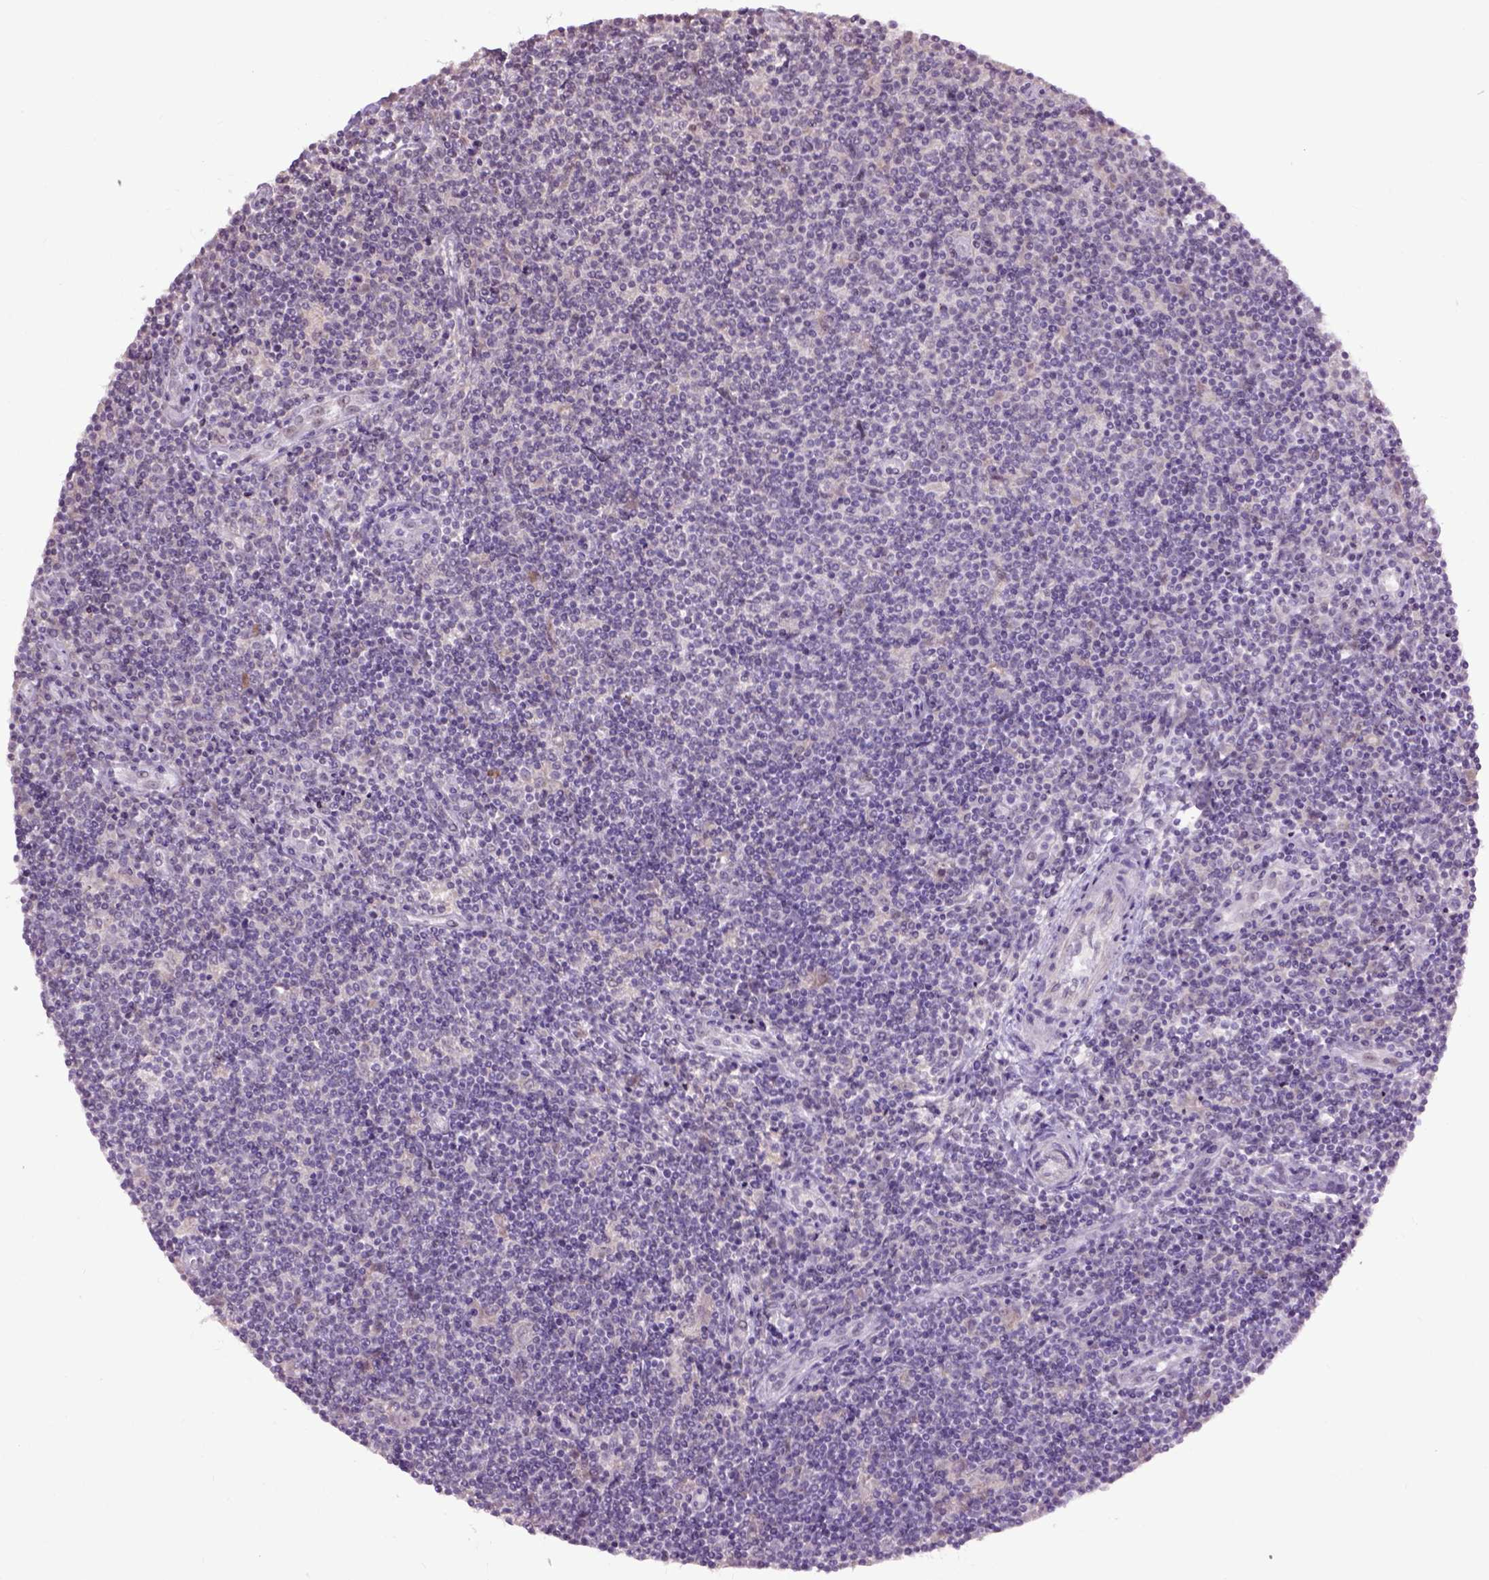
{"staining": {"intensity": "negative", "quantity": "none", "location": "none"}, "tissue": "lymphoma", "cell_type": "Tumor cells", "image_type": "cancer", "snomed": [{"axis": "morphology", "description": "Hodgkin's disease, NOS"}, {"axis": "topography", "description": "Lymph node"}], "caption": "An immunohistochemistry micrograph of Hodgkin's disease is shown. There is no staining in tumor cells of Hodgkin's disease.", "gene": "EMILIN3", "patient": {"sex": "male", "age": 40}}